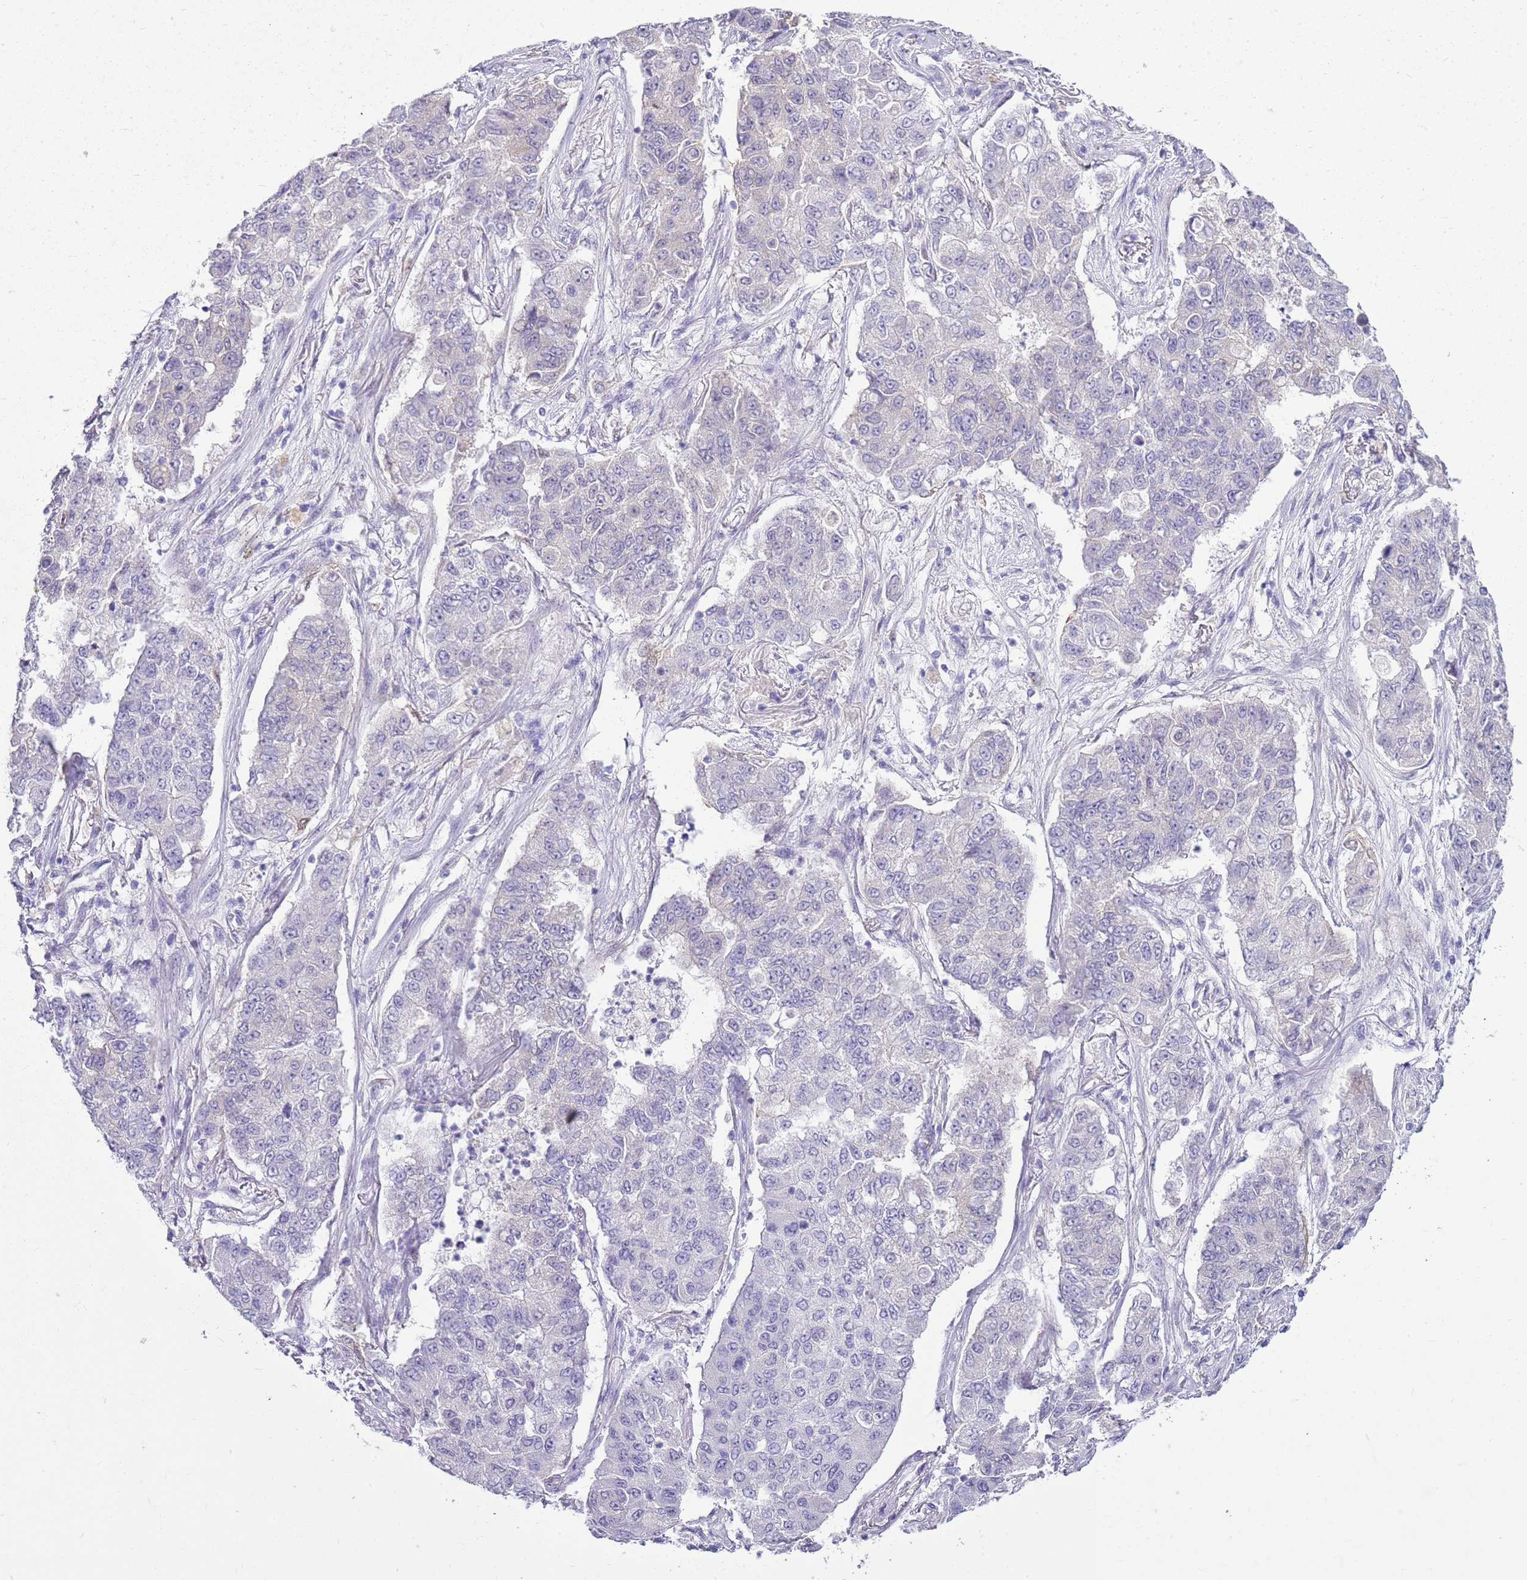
{"staining": {"intensity": "negative", "quantity": "none", "location": "none"}, "tissue": "lung cancer", "cell_type": "Tumor cells", "image_type": "cancer", "snomed": [{"axis": "morphology", "description": "Squamous cell carcinoma, NOS"}, {"axis": "topography", "description": "Lung"}], "caption": "The photomicrograph demonstrates no staining of tumor cells in lung cancer (squamous cell carcinoma). (Stains: DAB immunohistochemistry with hematoxylin counter stain, Microscopy: brightfield microscopy at high magnification).", "gene": "HSPB1", "patient": {"sex": "male", "age": 74}}